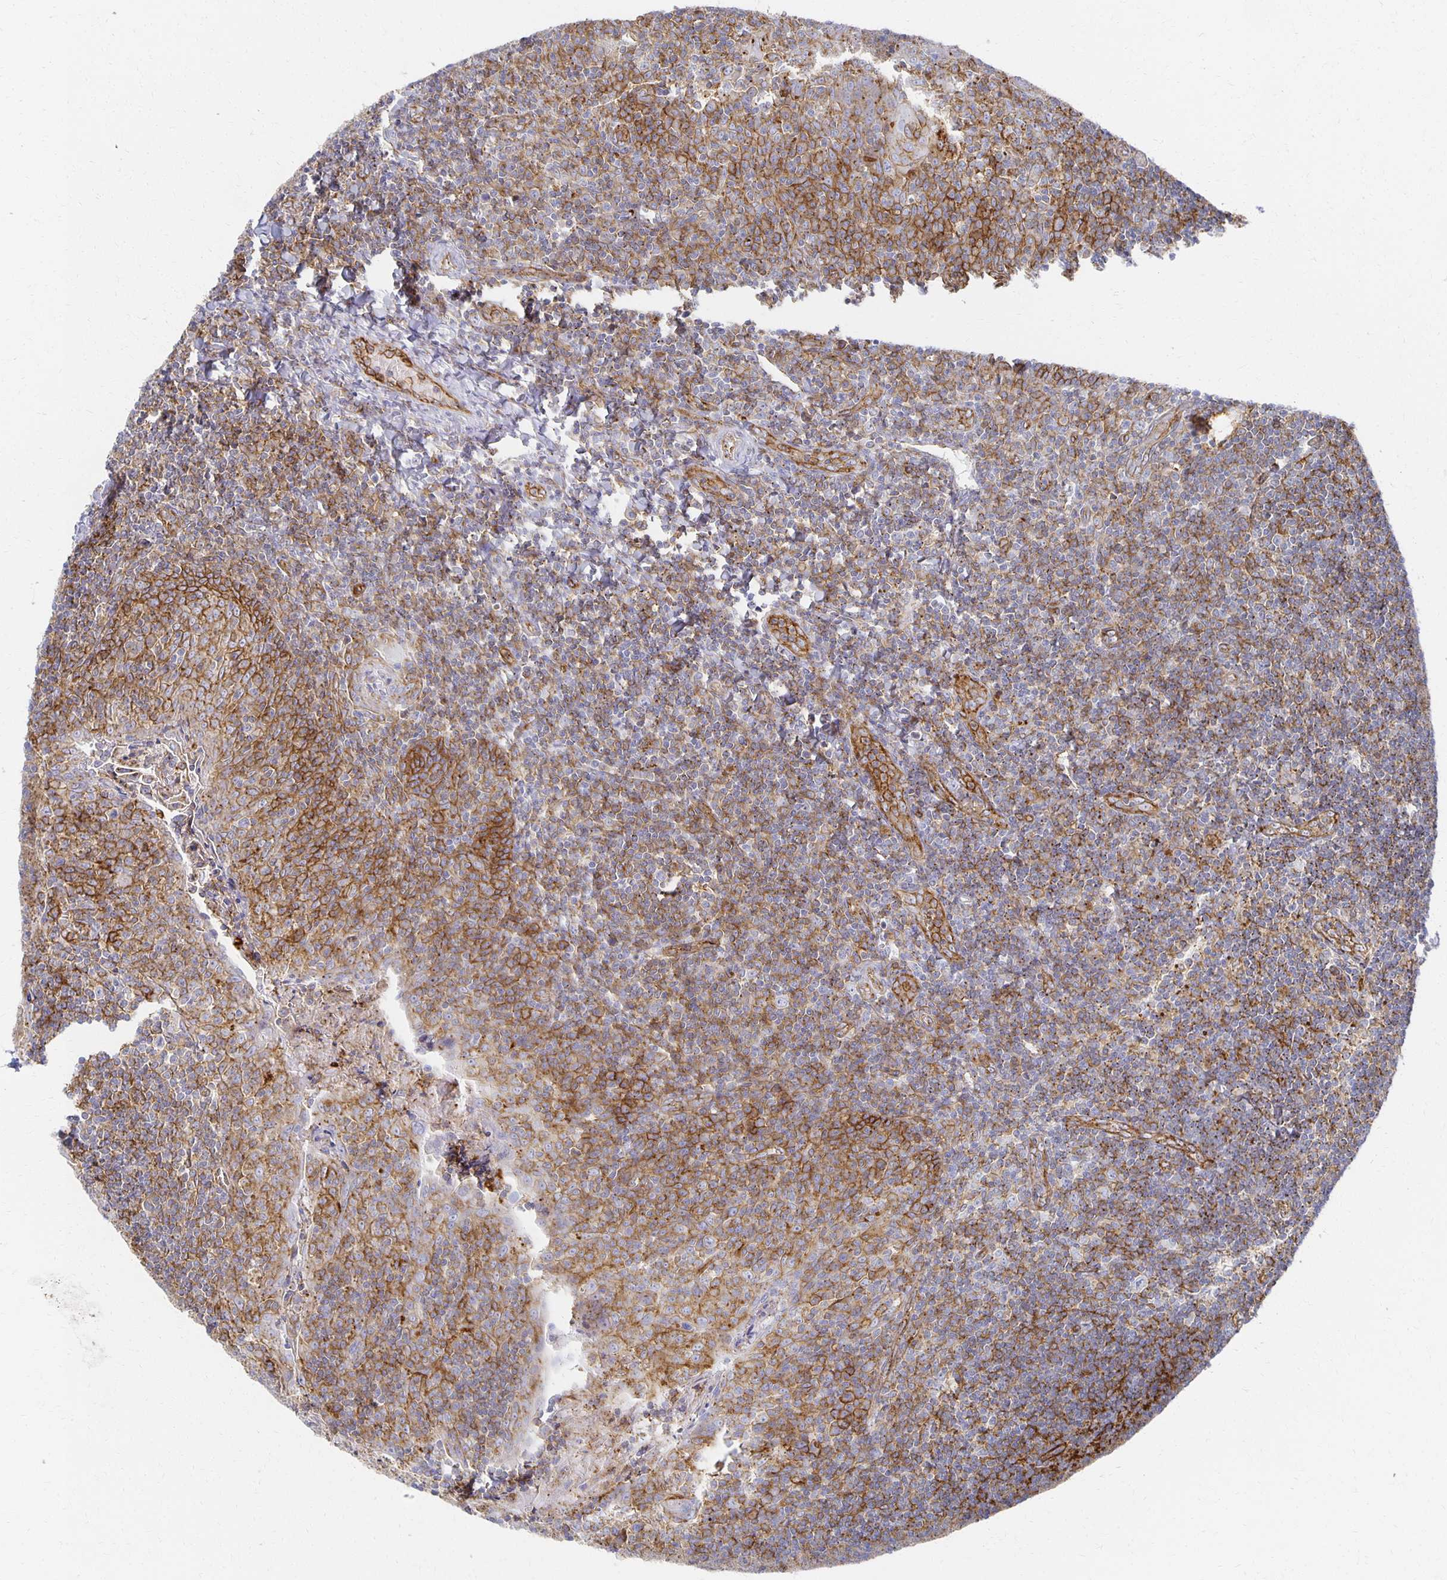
{"staining": {"intensity": "strong", "quantity": "25%-75%", "location": "cytoplasmic/membranous"}, "tissue": "tonsil", "cell_type": "Germinal center cells", "image_type": "normal", "snomed": [{"axis": "morphology", "description": "Normal tissue, NOS"}, {"axis": "morphology", "description": "Inflammation, NOS"}, {"axis": "topography", "description": "Tonsil"}], "caption": "Immunohistochemistry (IHC) of normal tonsil exhibits high levels of strong cytoplasmic/membranous staining in approximately 25%-75% of germinal center cells. (Brightfield microscopy of DAB IHC at high magnification).", "gene": "TAAR1", "patient": {"sex": "female", "age": 31}}